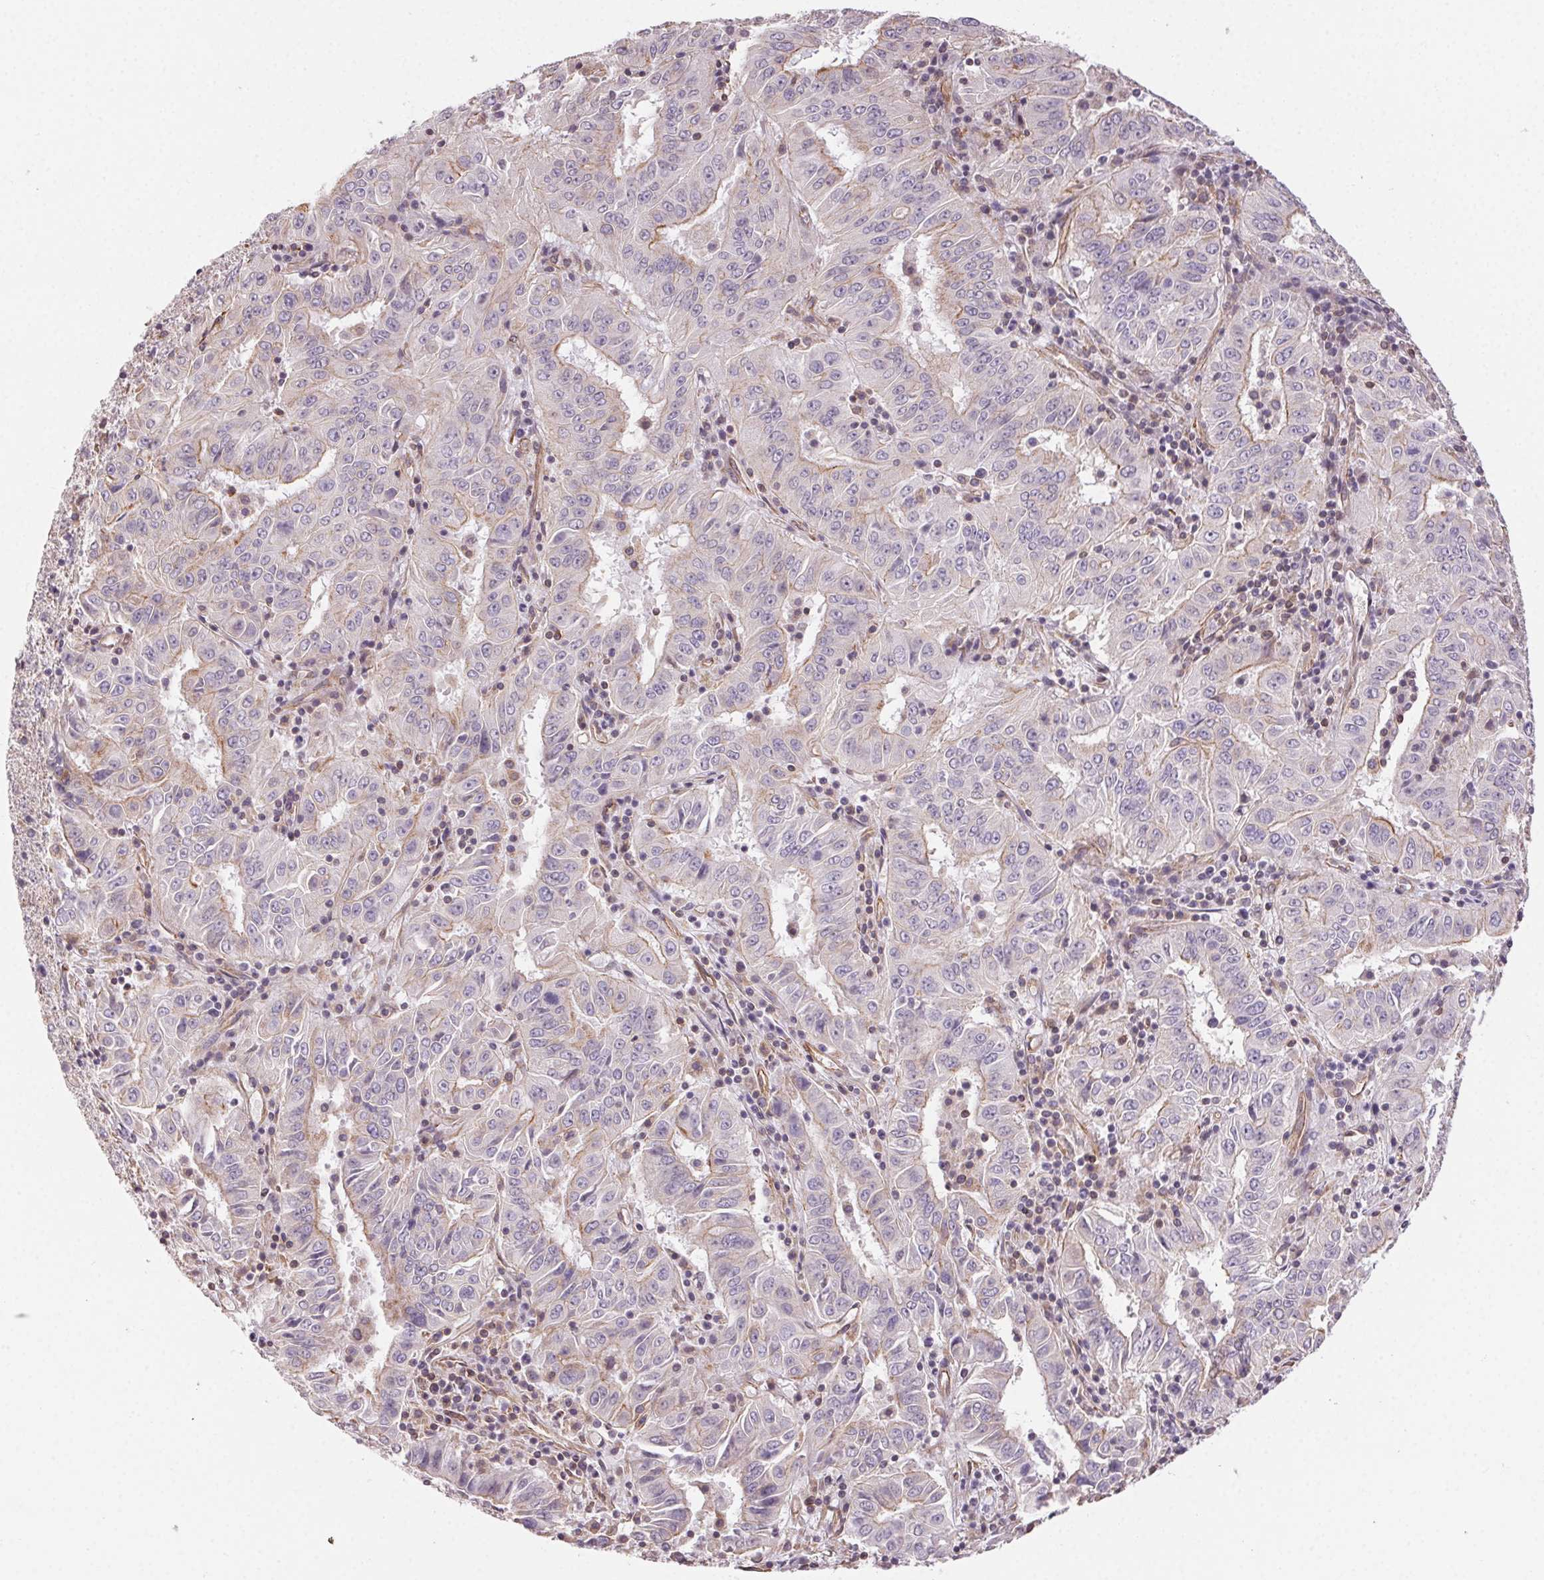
{"staining": {"intensity": "weak", "quantity": "<25%", "location": "cytoplasmic/membranous"}, "tissue": "pancreatic cancer", "cell_type": "Tumor cells", "image_type": "cancer", "snomed": [{"axis": "morphology", "description": "Adenocarcinoma, NOS"}, {"axis": "topography", "description": "Pancreas"}], "caption": "Adenocarcinoma (pancreatic) was stained to show a protein in brown. There is no significant positivity in tumor cells.", "gene": "PLA2G4F", "patient": {"sex": "male", "age": 63}}